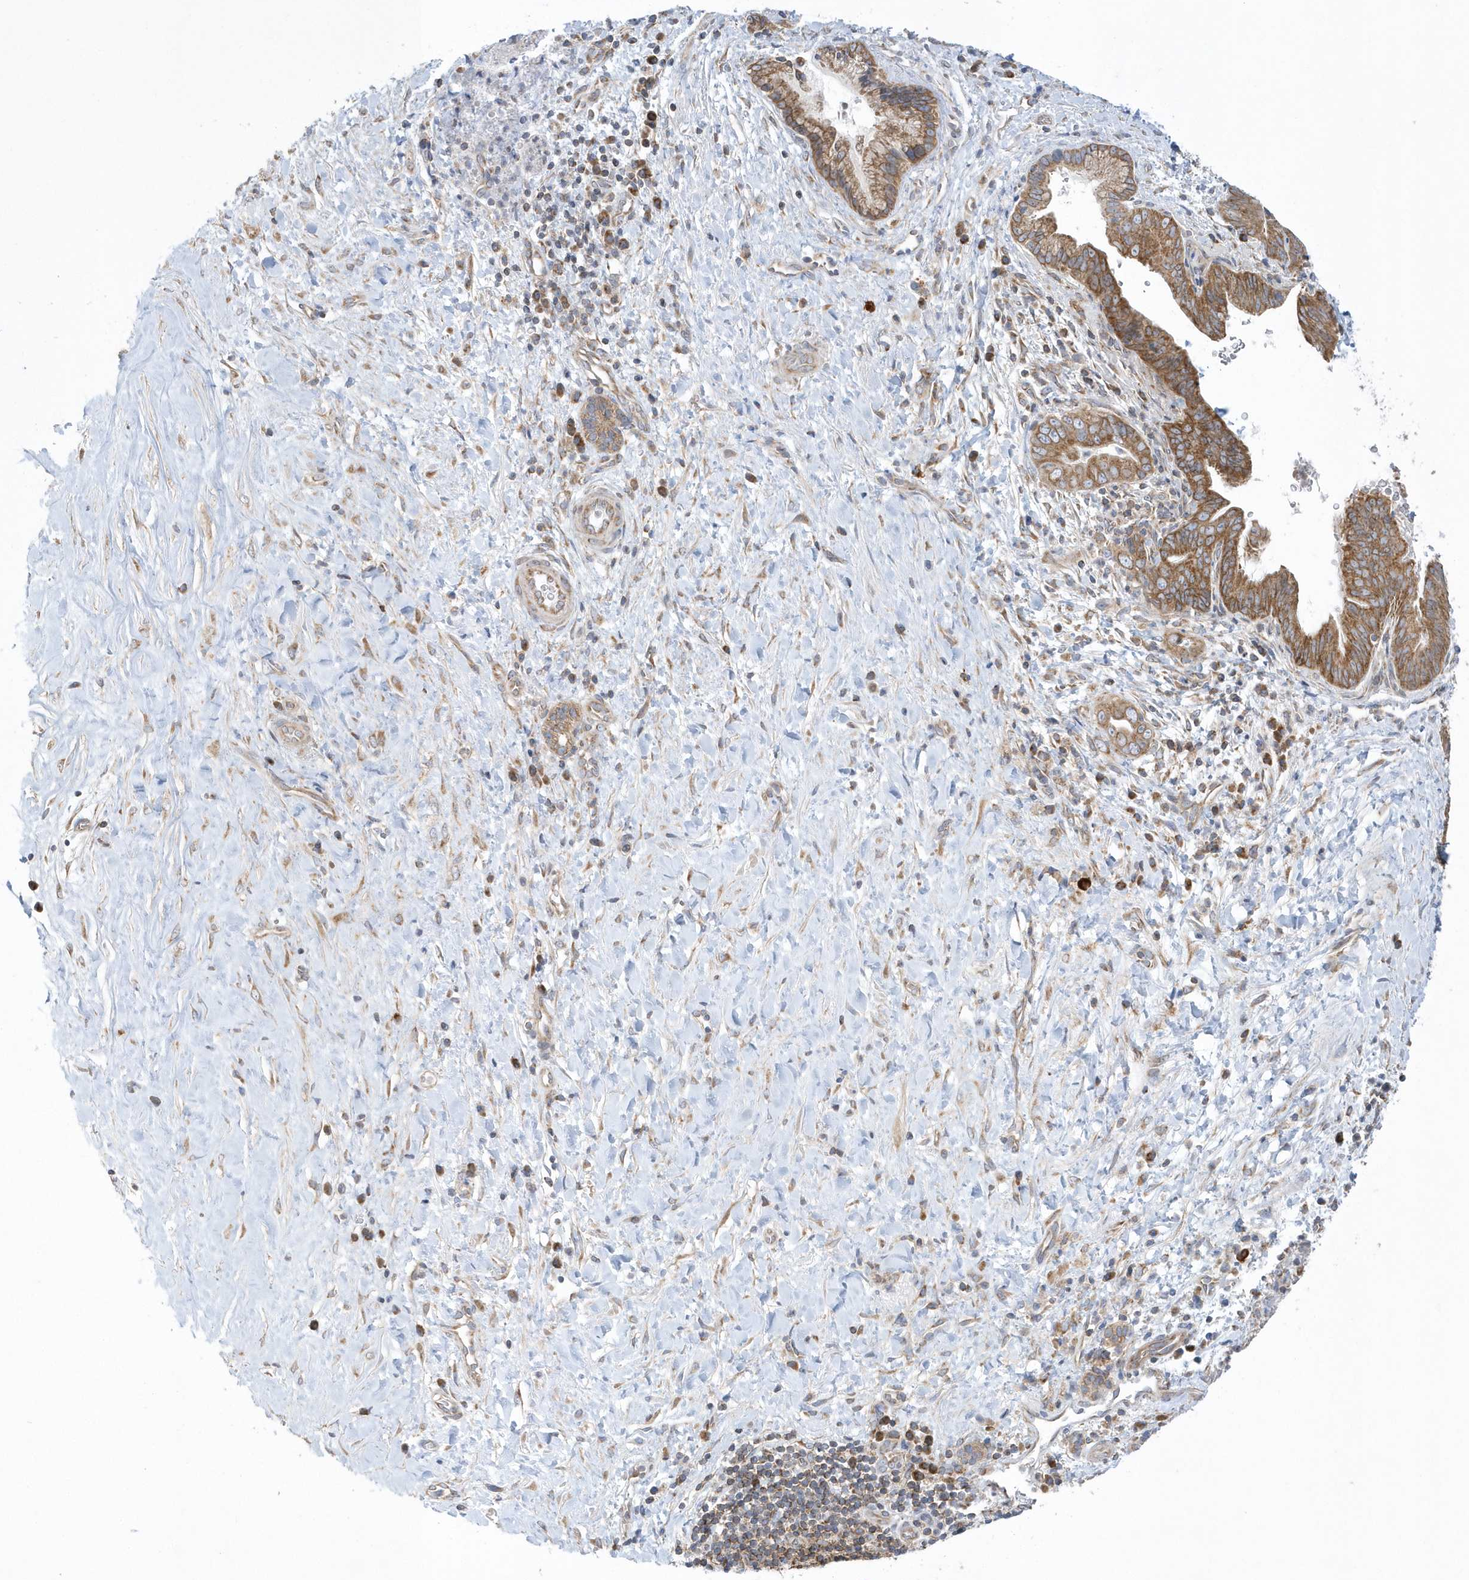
{"staining": {"intensity": "strong", "quantity": ">75%", "location": "cytoplasmic/membranous"}, "tissue": "pancreatic cancer", "cell_type": "Tumor cells", "image_type": "cancer", "snomed": [{"axis": "morphology", "description": "Adenocarcinoma, NOS"}, {"axis": "topography", "description": "Pancreas"}], "caption": "A brown stain labels strong cytoplasmic/membranous staining of a protein in adenocarcinoma (pancreatic) tumor cells. The protein is shown in brown color, while the nuclei are stained blue.", "gene": "SPATA5", "patient": {"sex": "male", "age": 75}}